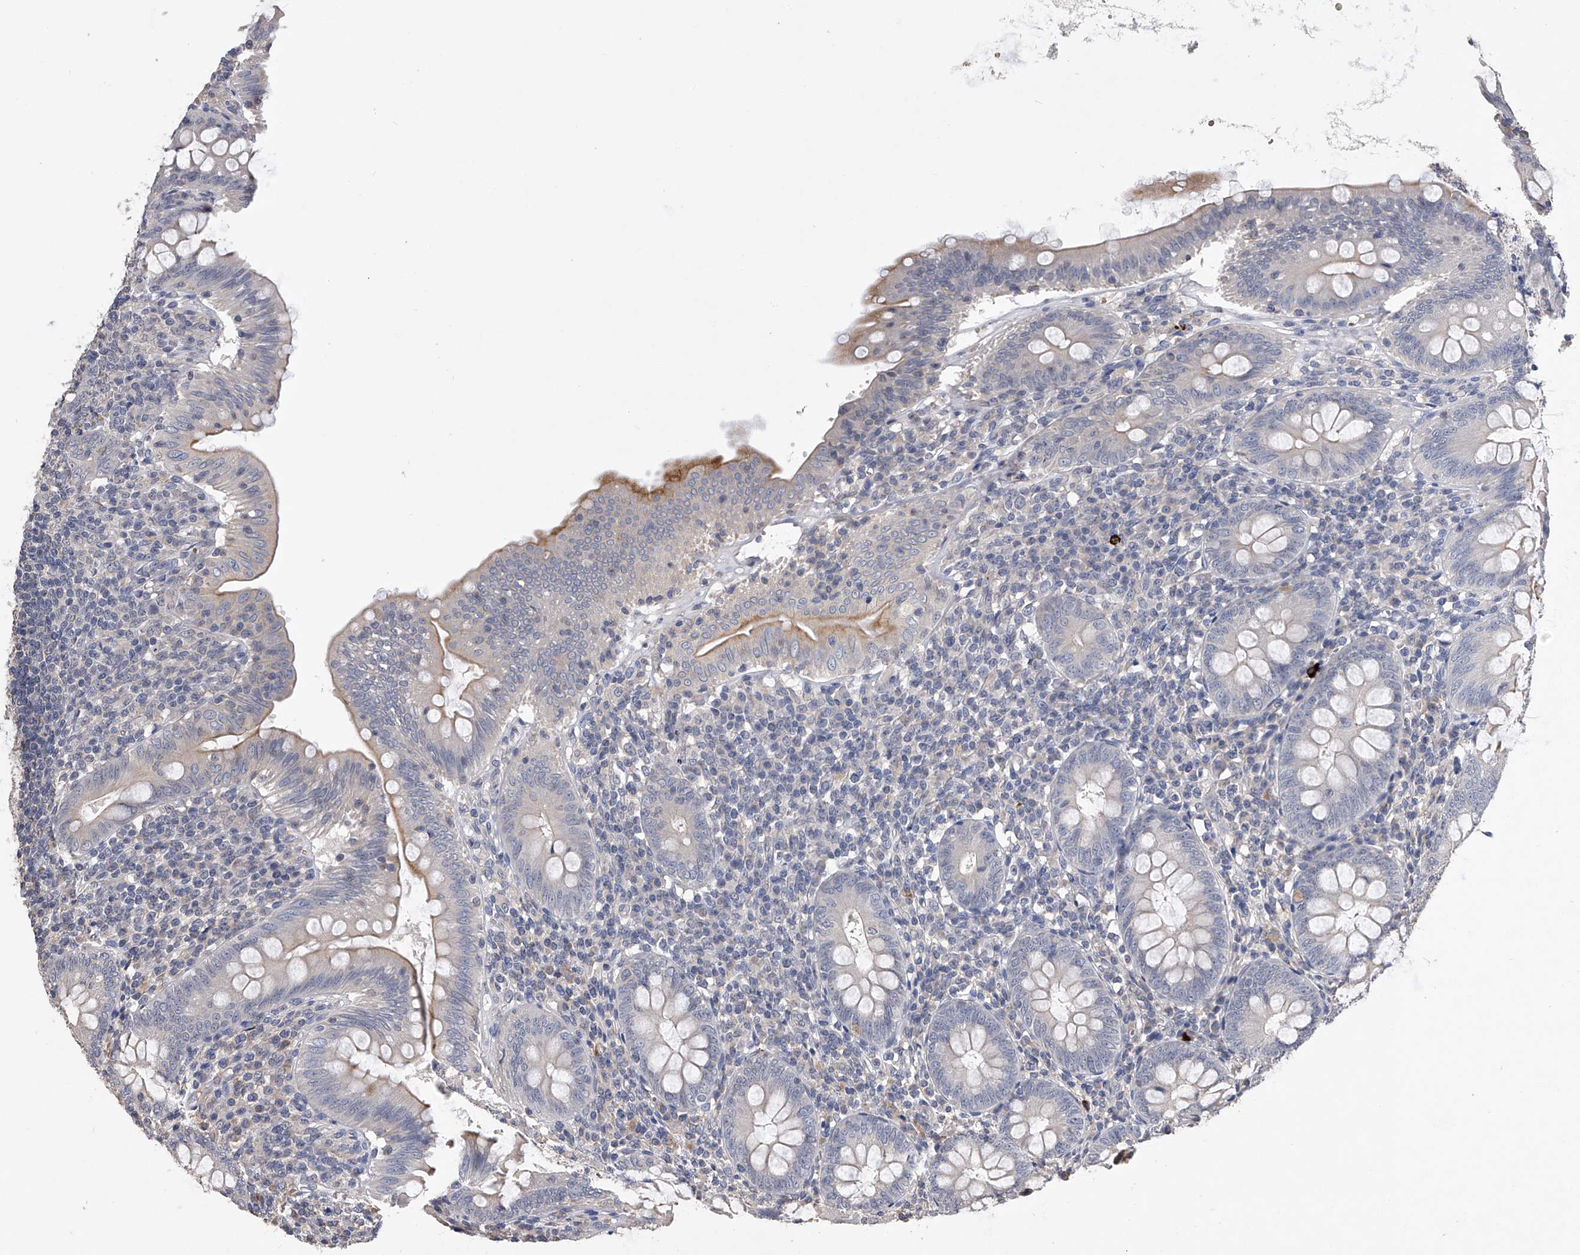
{"staining": {"intensity": "moderate", "quantity": "<25%", "location": "cytoplasmic/membranous"}, "tissue": "appendix", "cell_type": "Glandular cells", "image_type": "normal", "snomed": [{"axis": "morphology", "description": "Normal tissue, NOS"}, {"axis": "topography", "description": "Appendix"}], "caption": "The micrograph displays immunohistochemical staining of unremarkable appendix. There is moderate cytoplasmic/membranous staining is appreciated in approximately <25% of glandular cells.", "gene": "MDN1", "patient": {"sex": "male", "age": 14}}